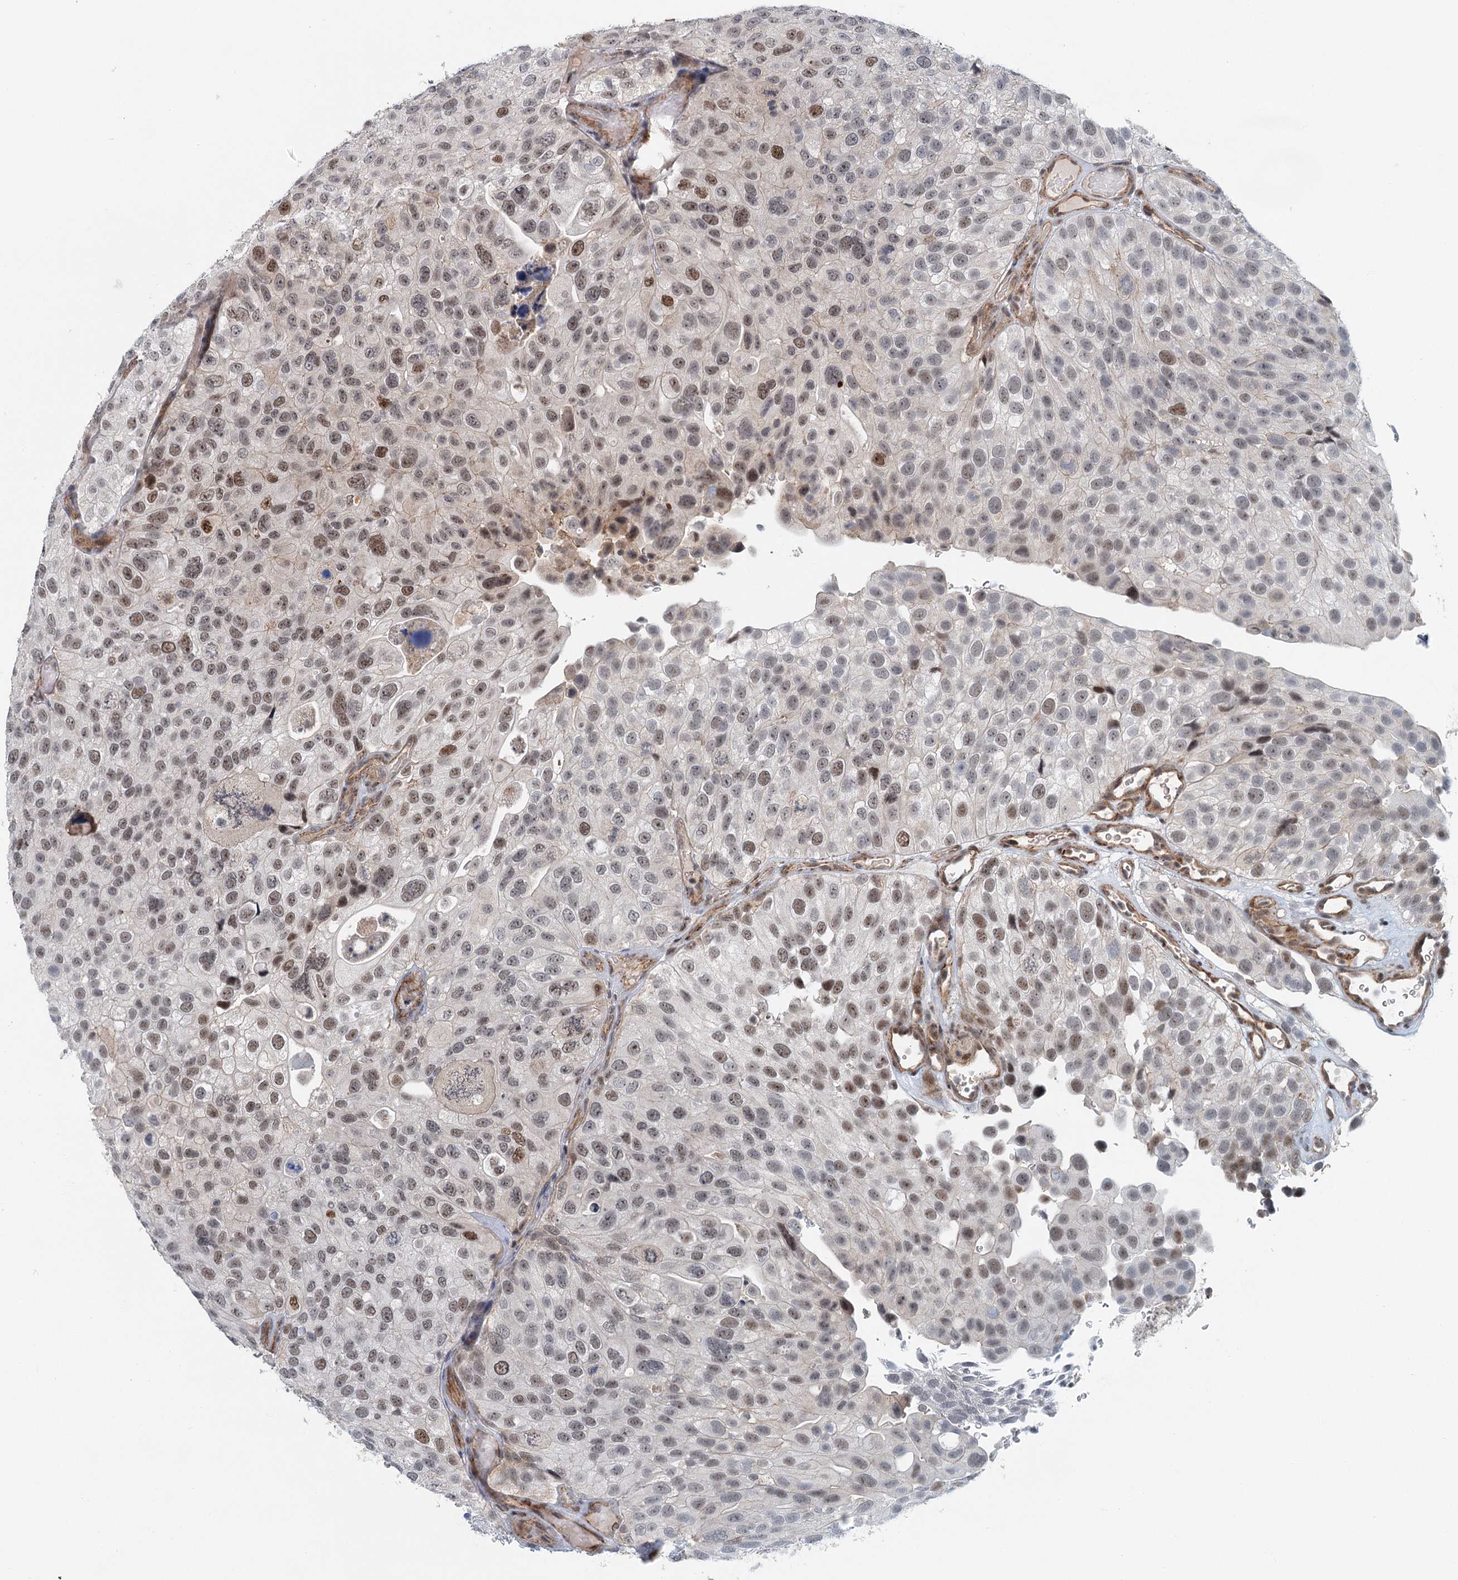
{"staining": {"intensity": "moderate", "quantity": ">75%", "location": "nuclear"}, "tissue": "urothelial cancer", "cell_type": "Tumor cells", "image_type": "cancer", "snomed": [{"axis": "morphology", "description": "Urothelial carcinoma, Low grade"}, {"axis": "topography", "description": "Urinary bladder"}], "caption": "IHC of human urothelial carcinoma (low-grade) exhibits medium levels of moderate nuclear positivity in approximately >75% of tumor cells.", "gene": "TAS2R42", "patient": {"sex": "male", "age": 78}}